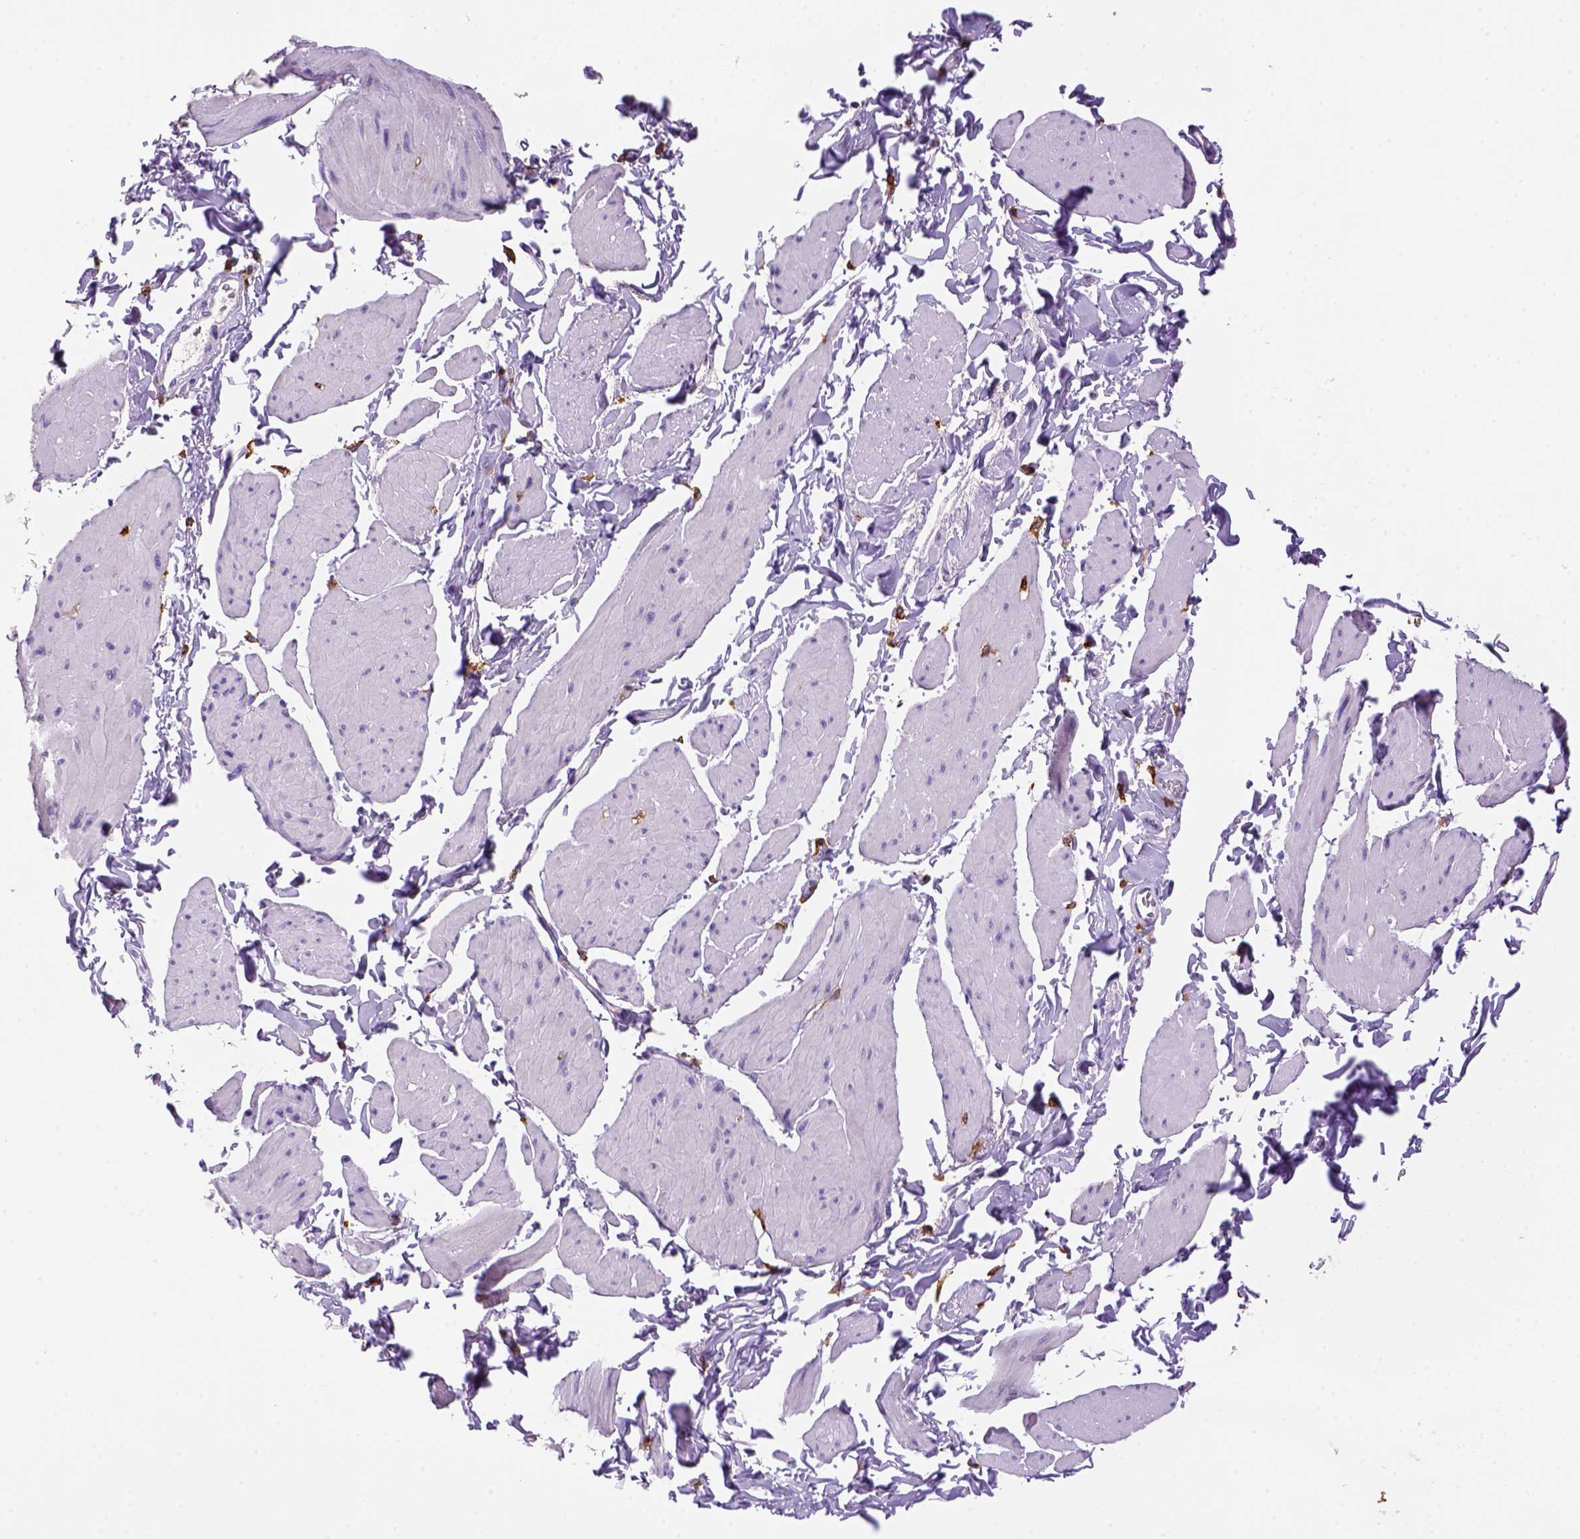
{"staining": {"intensity": "negative", "quantity": "none", "location": "none"}, "tissue": "smooth muscle", "cell_type": "Smooth muscle cells", "image_type": "normal", "snomed": [{"axis": "morphology", "description": "Normal tissue, NOS"}, {"axis": "topography", "description": "Adipose tissue"}, {"axis": "topography", "description": "Smooth muscle"}, {"axis": "topography", "description": "Peripheral nerve tissue"}], "caption": "Immunohistochemistry histopathology image of unremarkable smooth muscle: human smooth muscle stained with DAB reveals no significant protein positivity in smooth muscle cells. (Brightfield microscopy of DAB (3,3'-diaminobenzidine) immunohistochemistry at high magnification).", "gene": "CD14", "patient": {"sex": "male", "age": 83}}